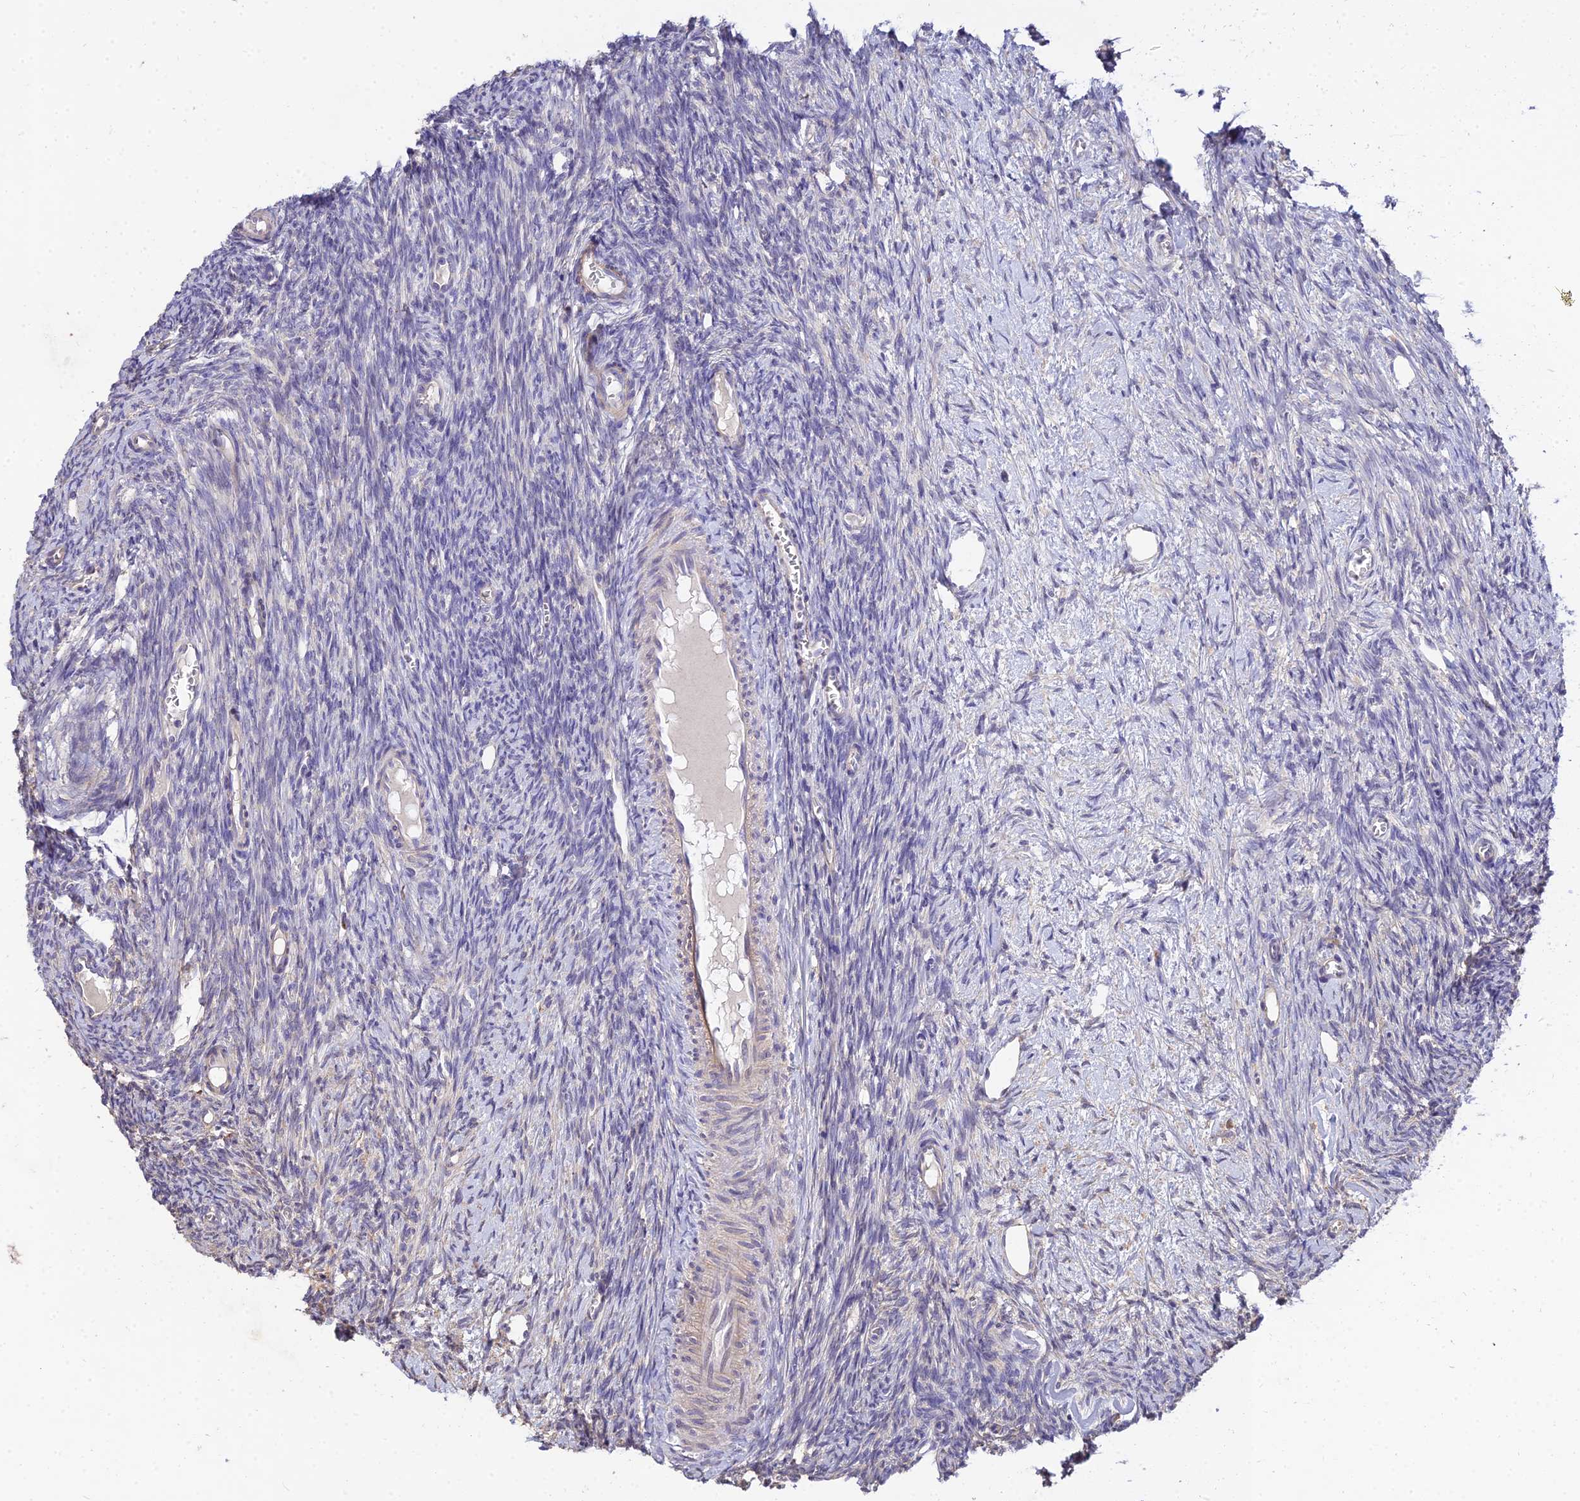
{"staining": {"intensity": "negative", "quantity": "none", "location": "none"}, "tissue": "ovary", "cell_type": "Ovarian stroma cells", "image_type": "normal", "snomed": [{"axis": "morphology", "description": "Normal tissue, NOS"}, {"axis": "topography", "description": "Ovary"}], "caption": "Photomicrograph shows no significant protein staining in ovarian stroma cells of unremarkable ovary.", "gene": "ARL8A", "patient": {"sex": "female", "age": 44}}